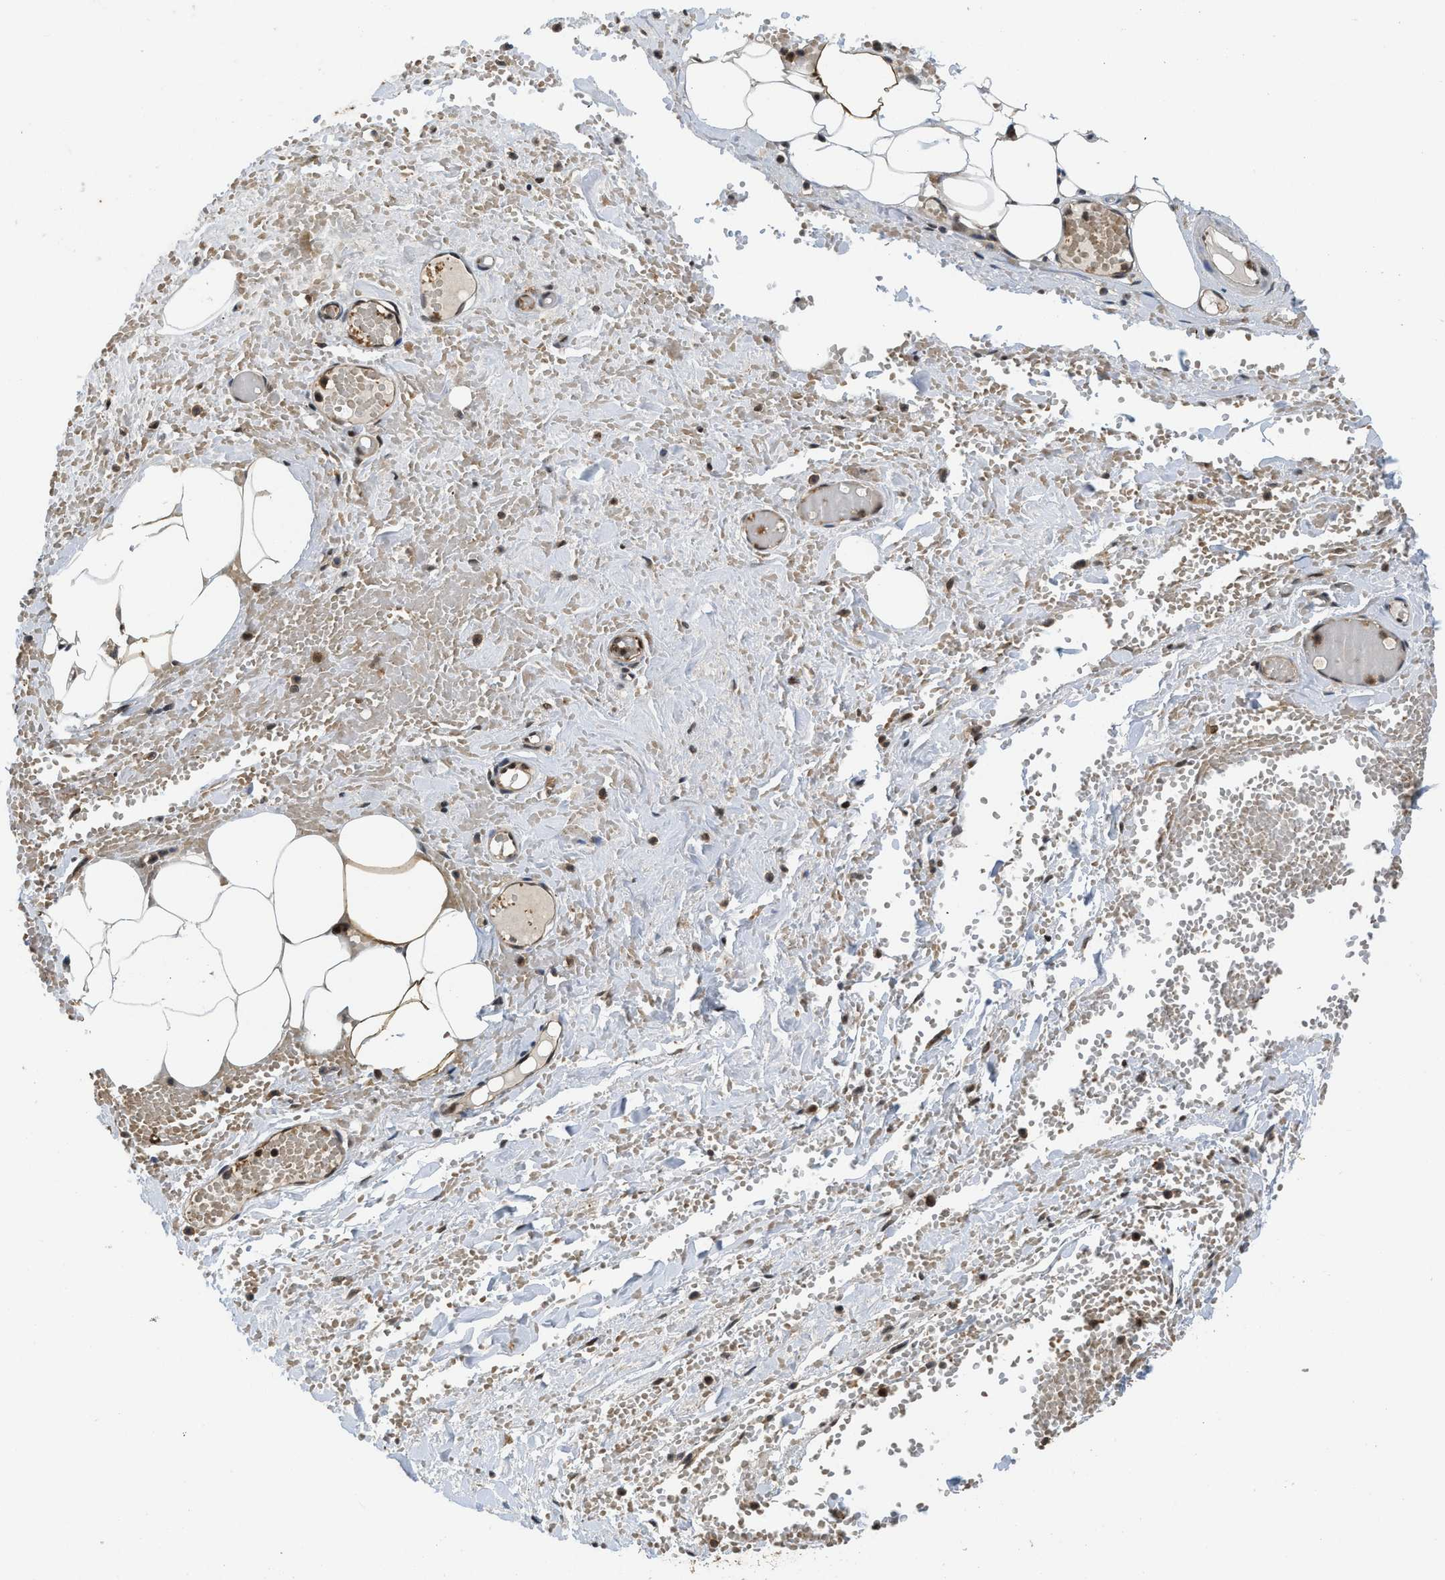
{"staining": {"intensity": "moderate", "quantity": ">75%", "location": "cytoplasmic/membranous"}, "tissue": "adipose tissue", "cell_type": "Adipocytes", "image_type": "normal", "snomed": [{"axis": "morphology", "description": "Normal tissue, NOS"}, {"axis": "topography", "description": "Soft tissue"}, {"axis": "topography", "description": "Vascular tissue"}], "caption": "Protein staining of benign adipose tissue demonstrates moderate cytoplasmic/membranous expression in about >75% of adipocytes.", "gene": "DNAJC28", "patient": {"sex": "female", "age": 35}}